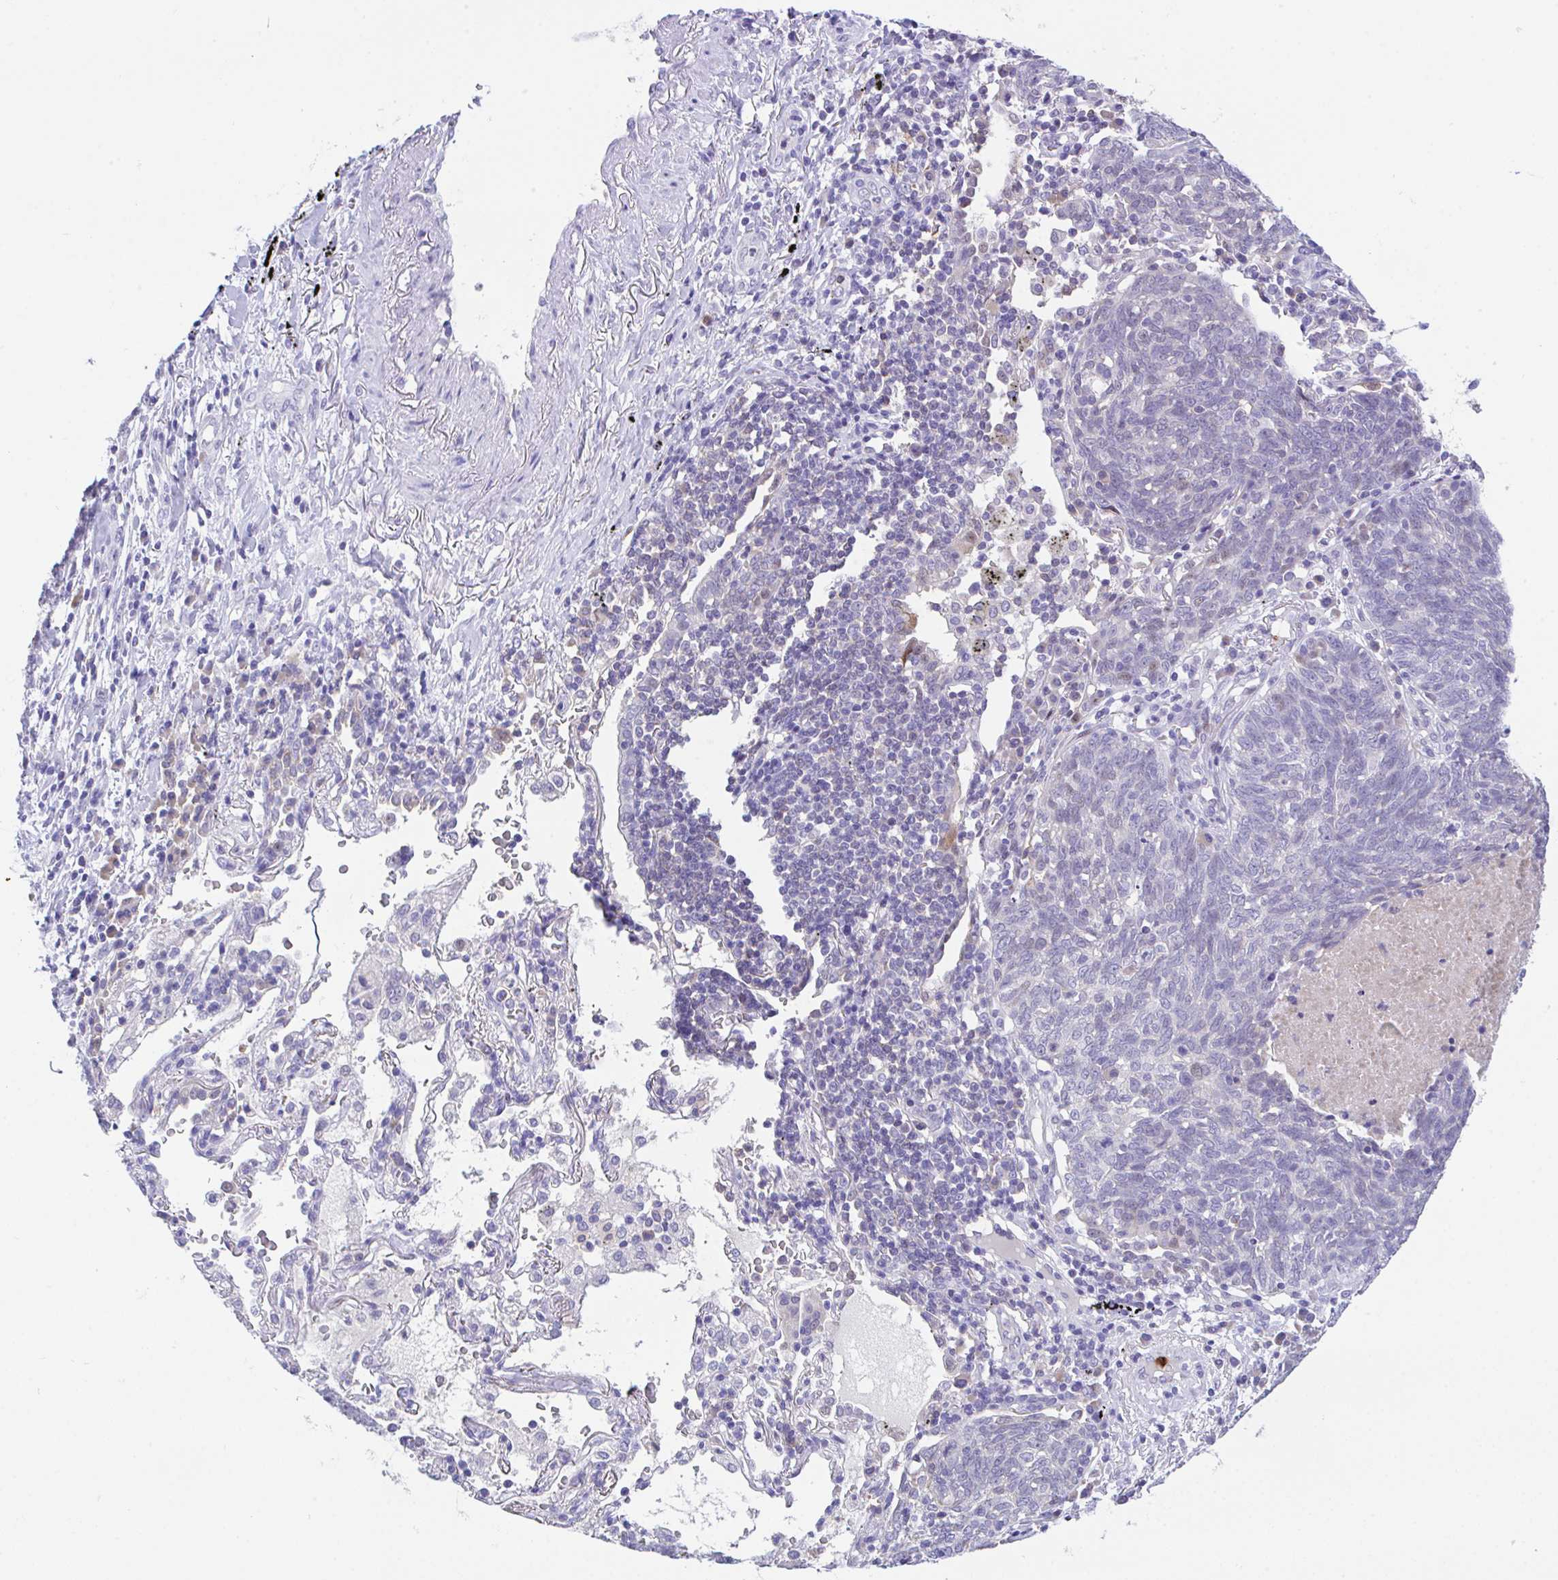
{"staining": {"intensity": "negative", "quantity": "none", "location": "none"}, "tissue": "lung cancer", "cell_type": "Tumor cells", "image_type": "cancer", "snomed": [{"axis": "morphology", "description": "Squamous cell carcinoma, NOS"}, {"axis": "topography", "description": "Lung"}], "caption": "A high-resolution photomicrograph shows IHC staining of lung cancer (squamous cell carcinoma), which reveals no significant positivity in tumor cells.", "gene": "HOXB4", "patient": {"sex": "female", "age": 72}}